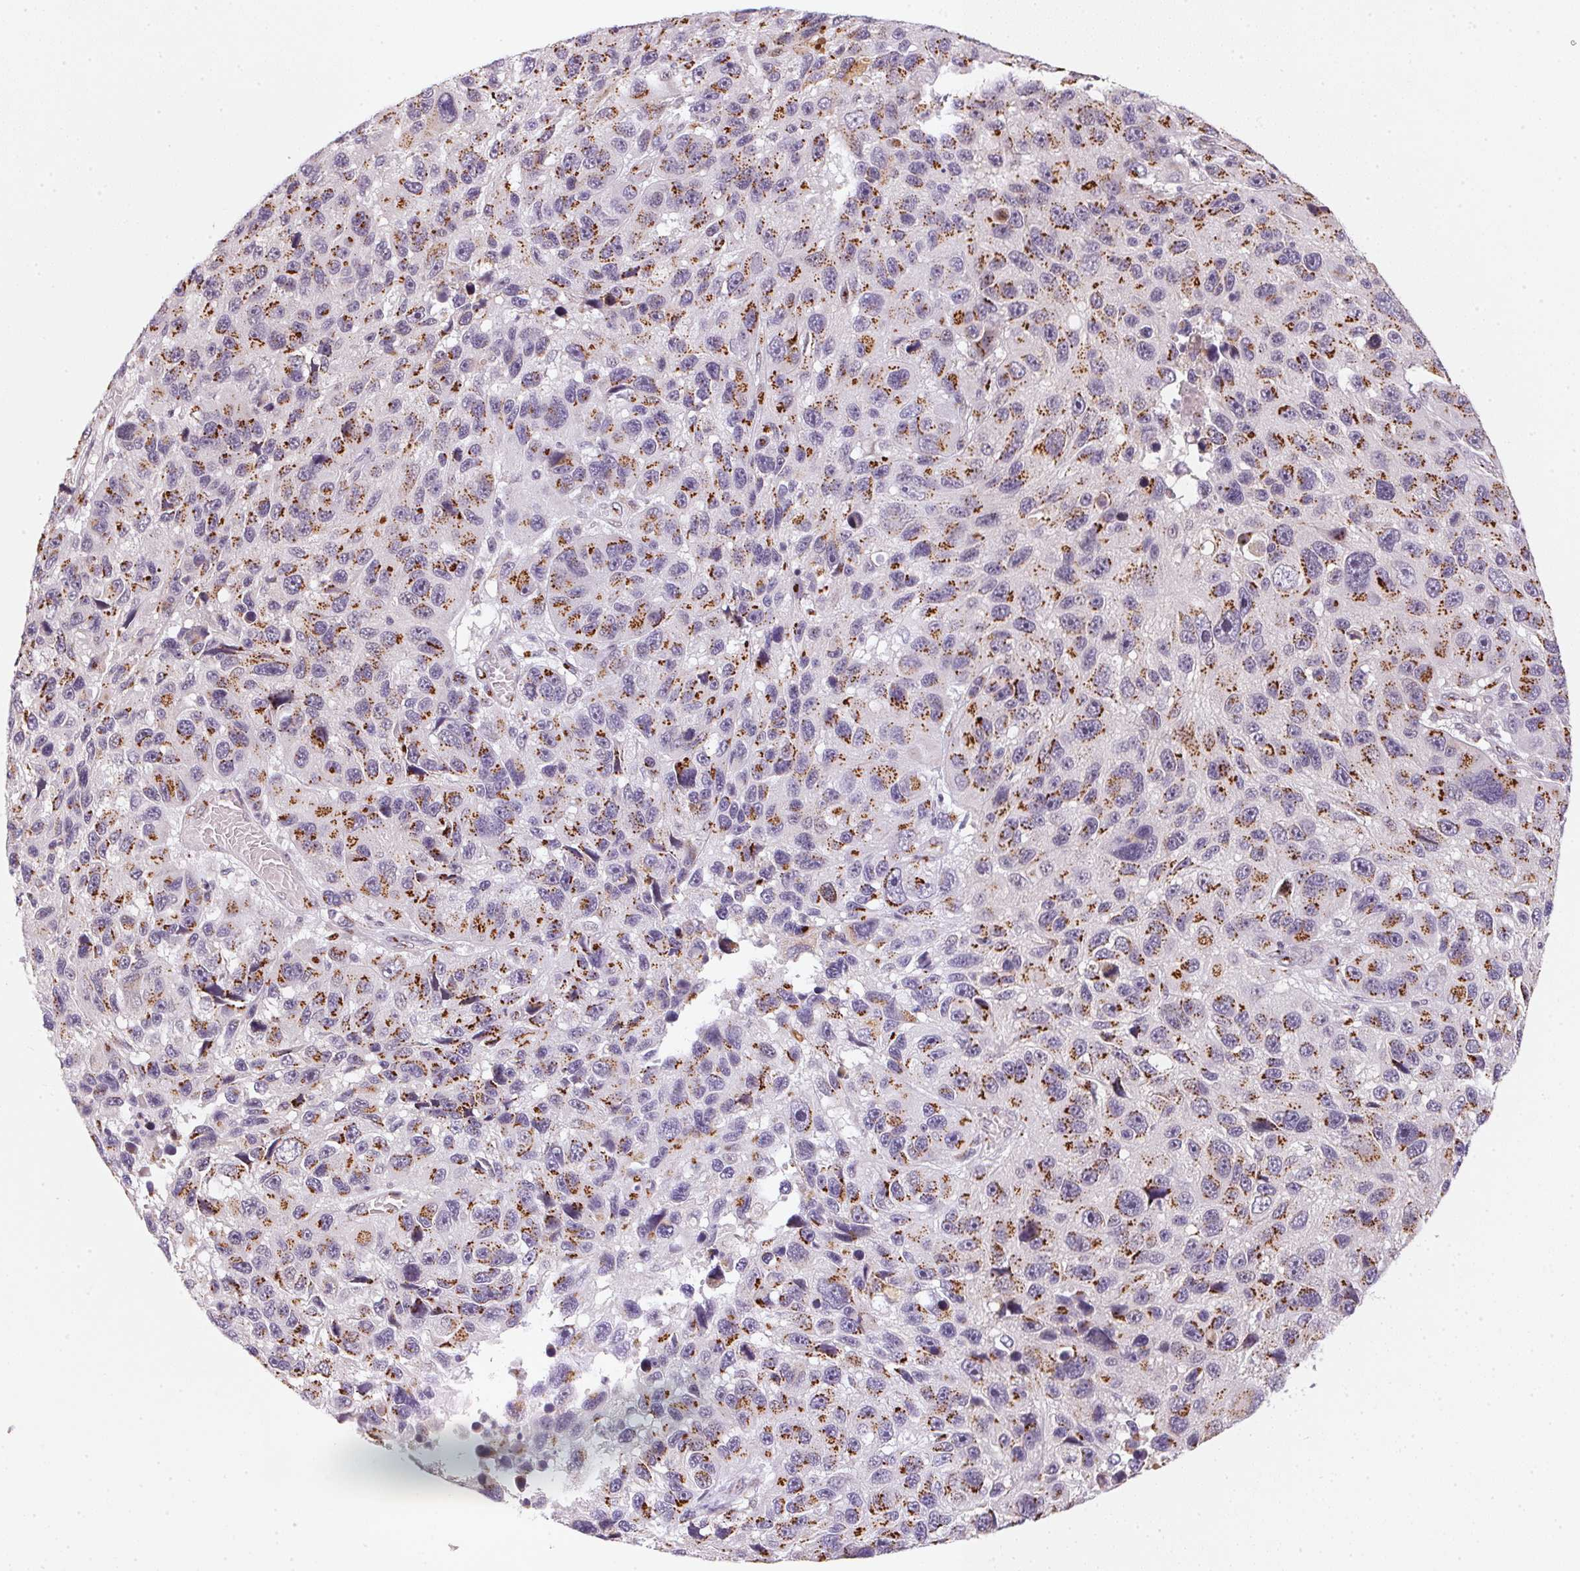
{"staining": {"intensity": "strong", "quantity": ">75%", "location": "cytoplasmic/membranous"}, "tissue": "melanoma", "cell_type": "Tumor cells", "image_type": "cancer", "snomed": [{"axis": "morphology", "description": "Malignant melanoma, NOS"}, {"axis": "topography", "description": "Skin"}], "caption": "An image of human malignant melanoma stained for a protein displays strong cytoplasmic/membranous brown staining in tumor cells.", "gene": "RAB22A", "patient": {"sex": "male", "age": 53}}